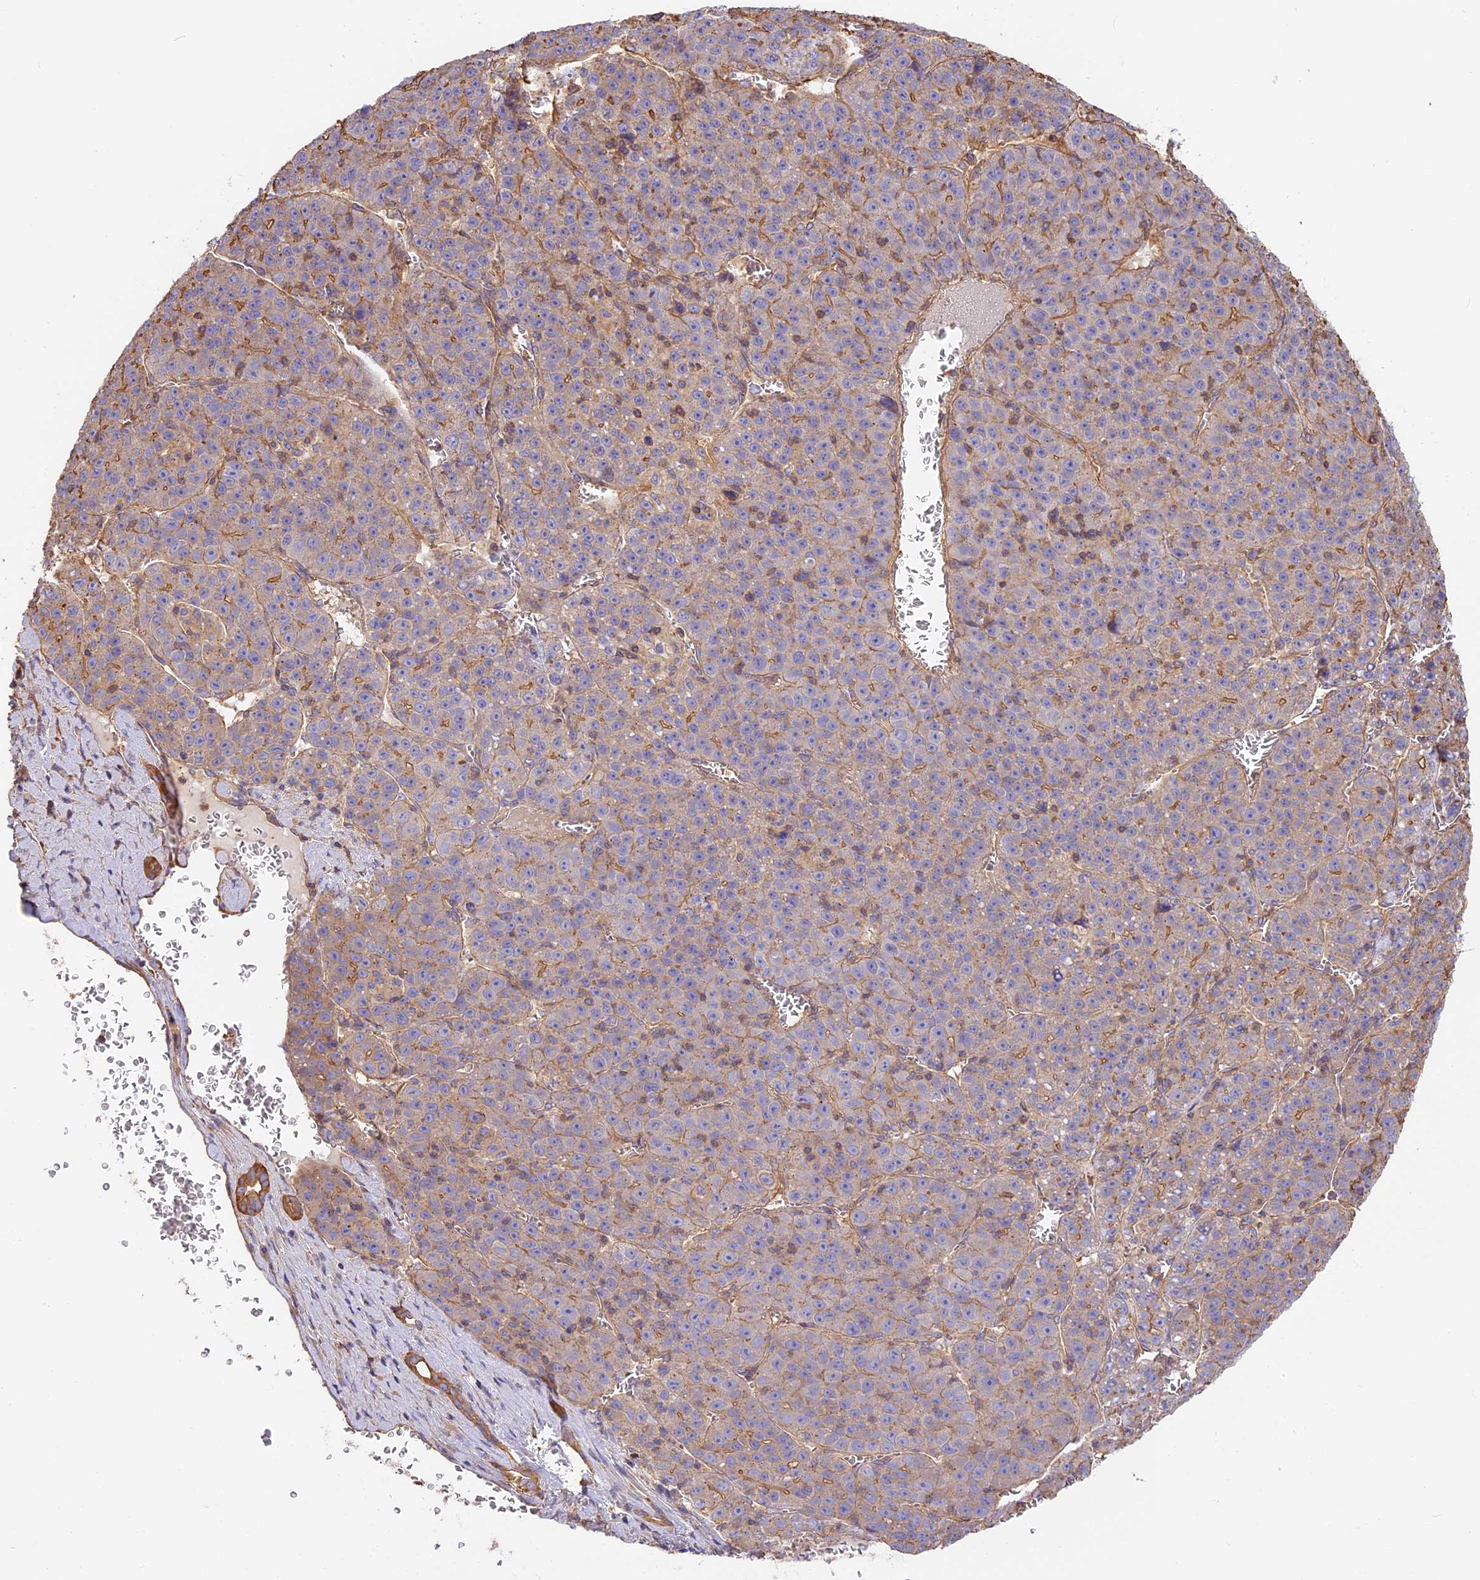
{"staining": {"intensity": "negative", "quantity": "none", "location": "none"}, "tissue": "liver cancer", "cell_type": "Tumor cells", "image_type": "cancer", "snomed": [{"axis": "morphology", "description": "Carcinoma, Hepatocellular, NOS"}, {"axis": "topography", "description": "Liver"}], "caption": "This photomicrograph is of liver cancer (hepatocellular carcinoma) stained with immunohistochemistry (IHC) to label a protein in brown with the nuclei are counter-stained blue. There is no staining in tumor cells.", "gene": "VPS18", "patient": {"sex": "female", "age": 53}}